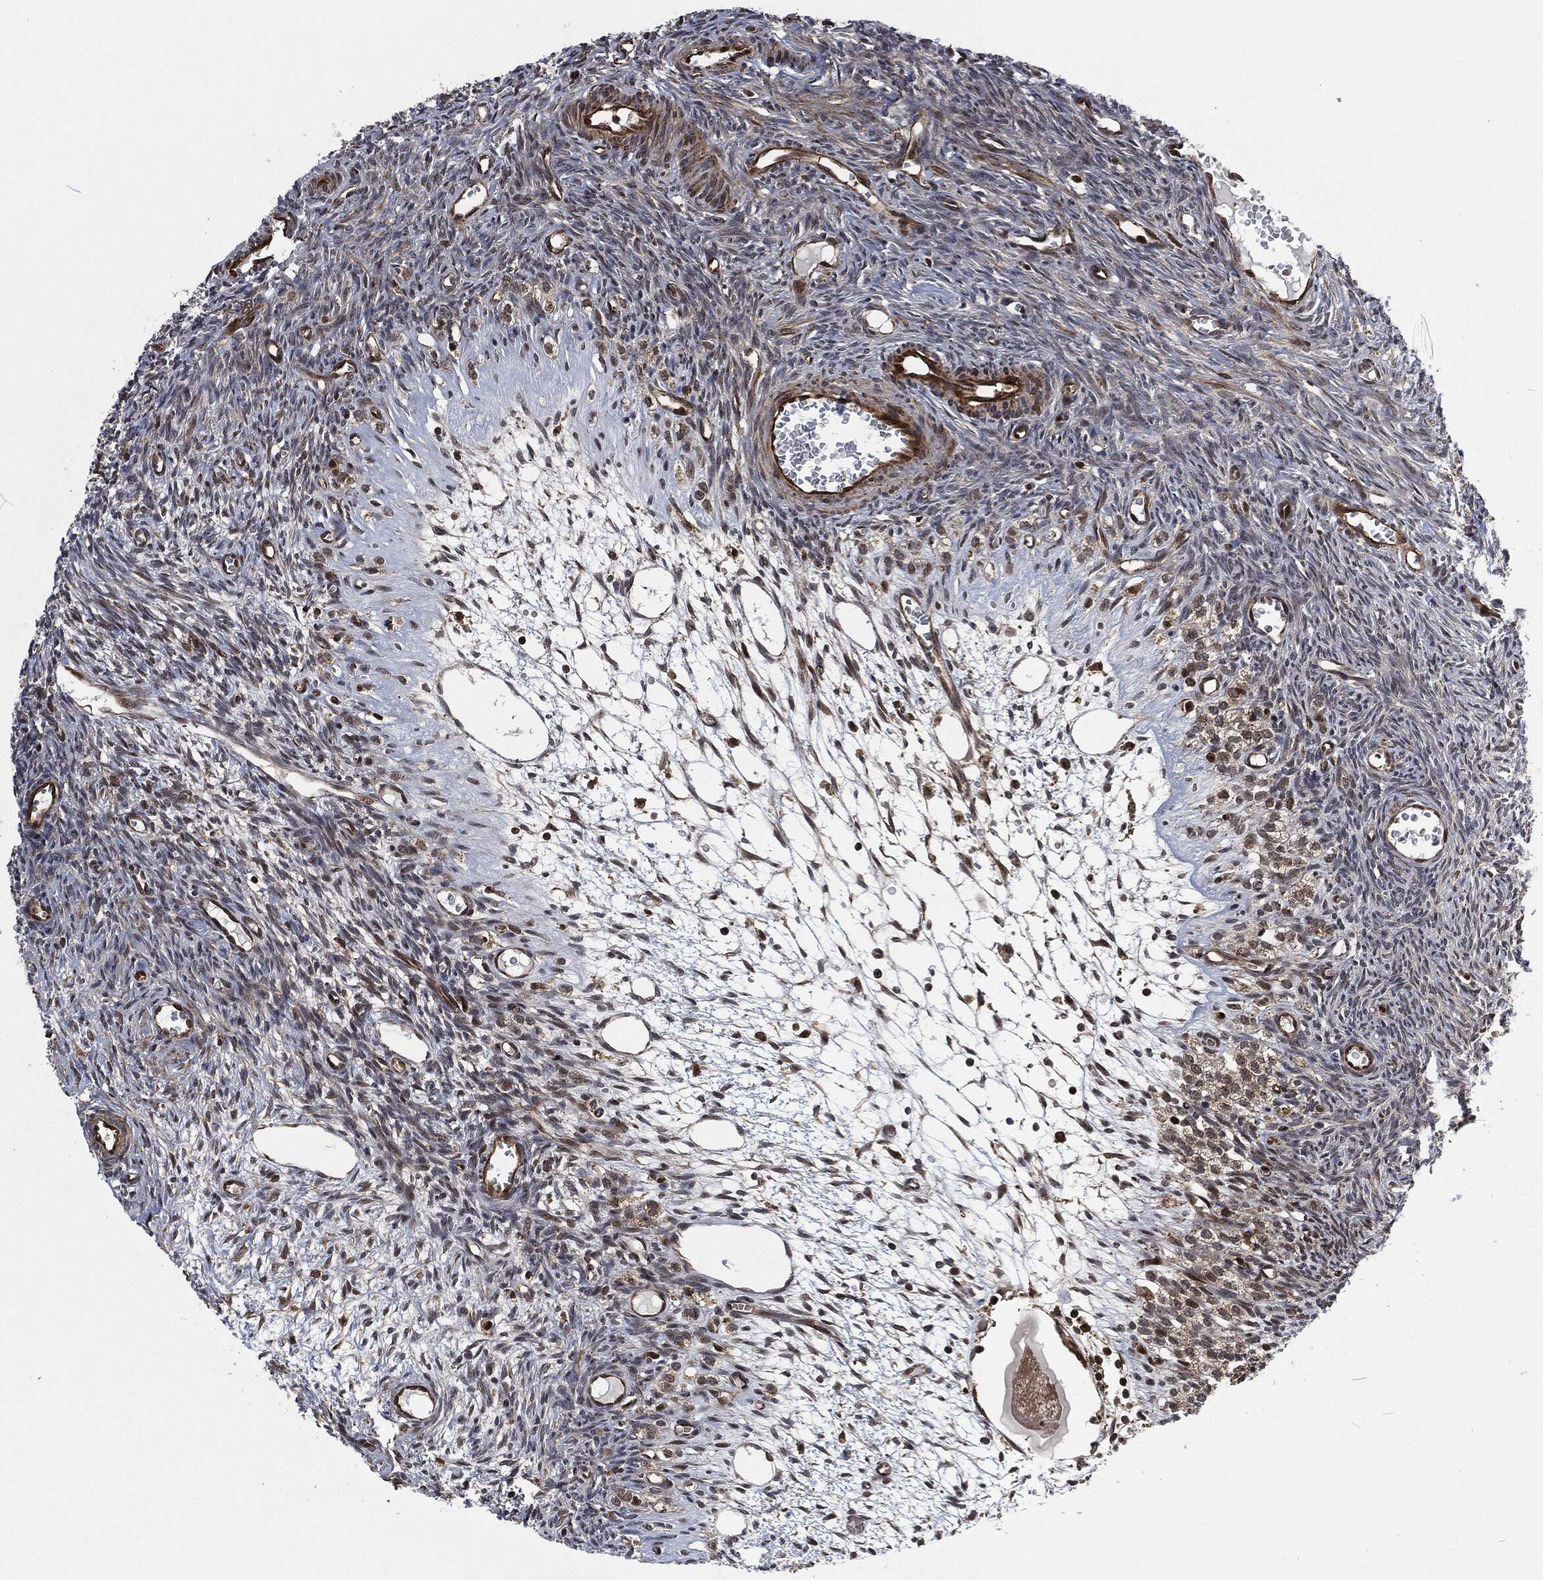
{"staining": {"intensity": "strong", "quantity": ">75%", "location": "cytoplasmic/membranous"}, "tissue": "ovary", "cell_type": "Follicle cells", "image_type": "normal", "snomed": [{"axis": "morphology", "description": "Normal tissue, NOS"}, {"axis": "topography", "description": "Ovary"}], "caption": "Protein staining exhibits strong cytoplasmic/membranous positivity in about >75% of follicle cells in benign ovary.", "gene": "CMPK2", "patient": {"sex": "female", "age": 27}}